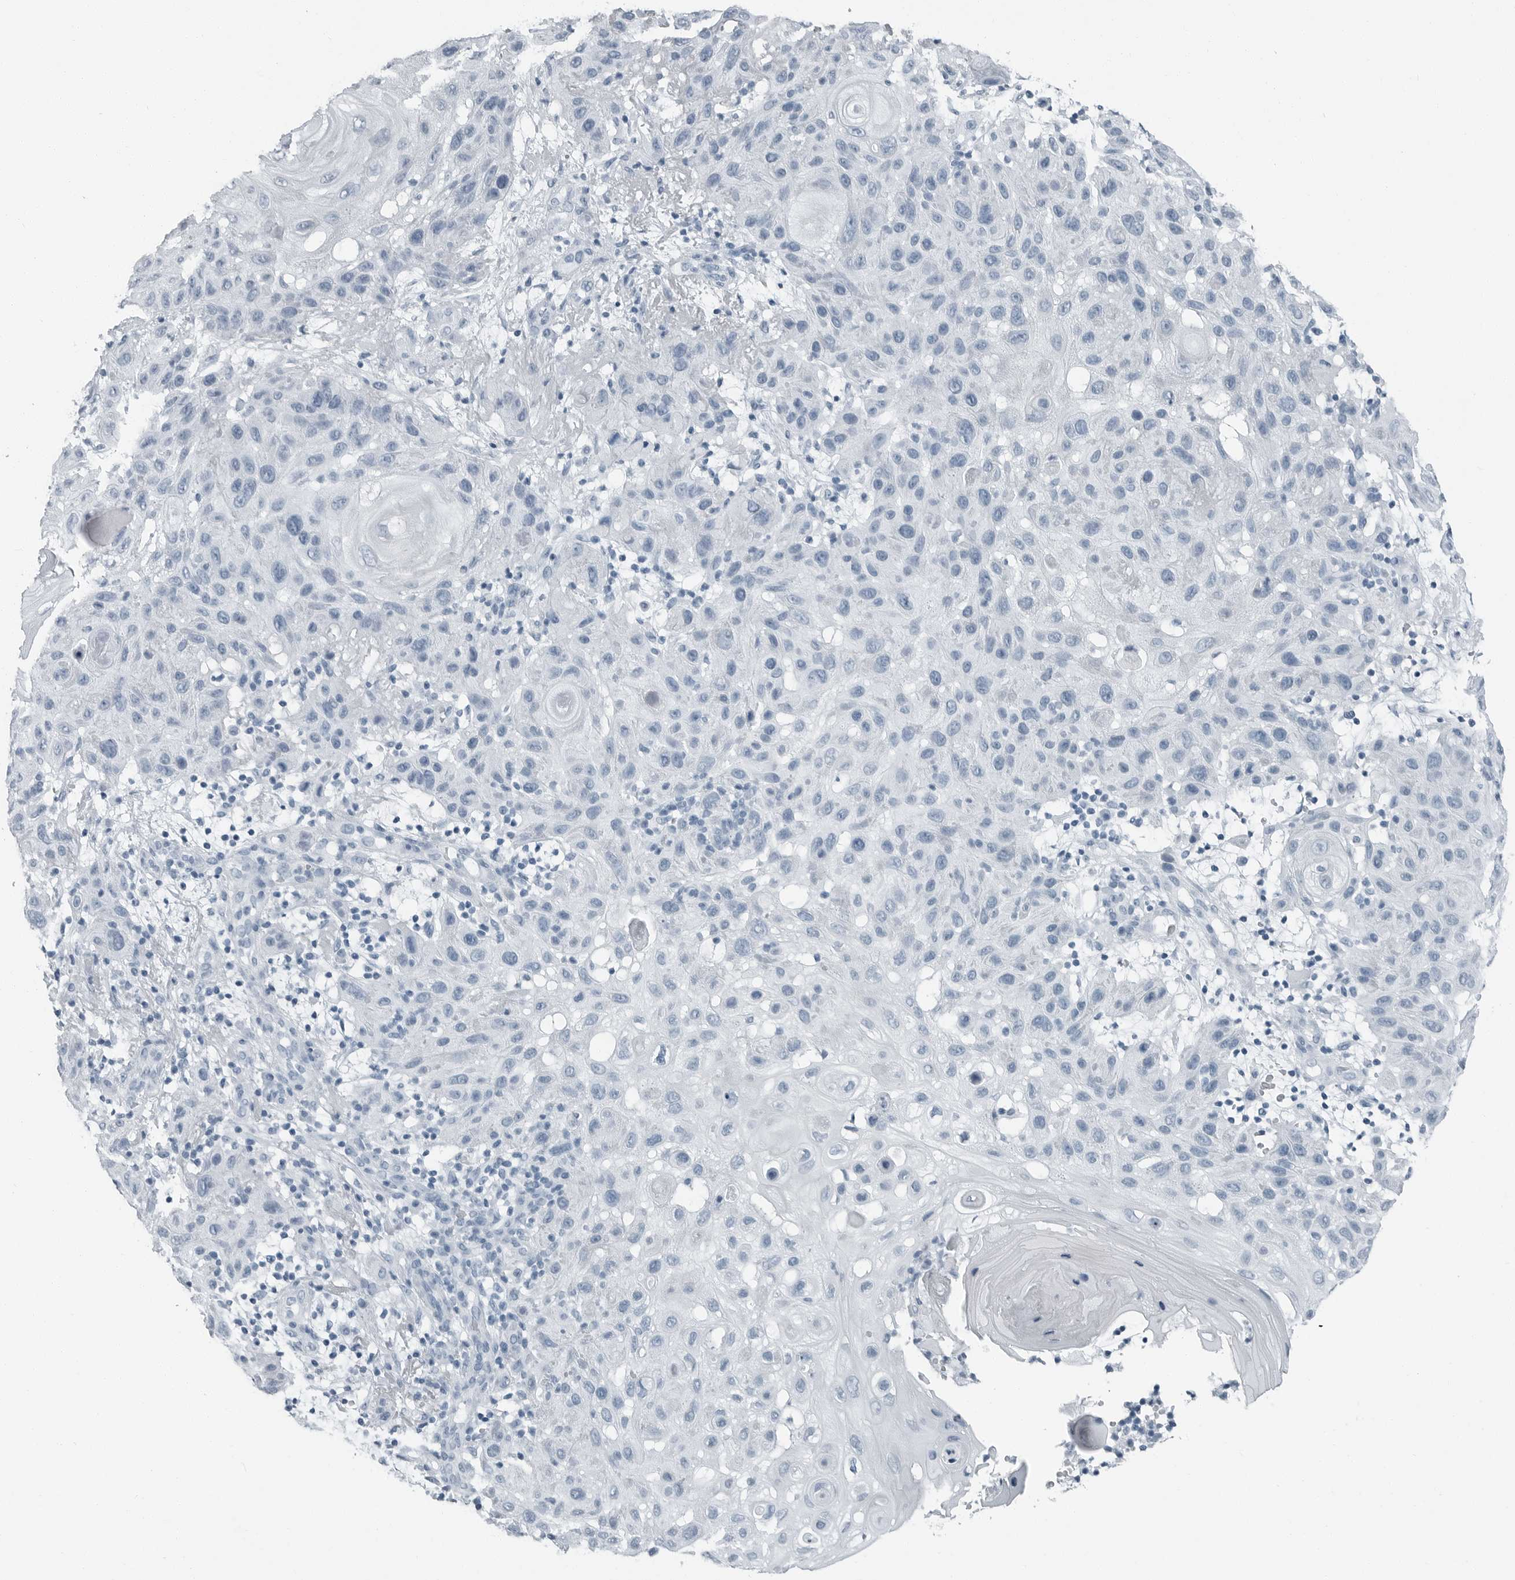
{"staining": {"intensity": "negative", "quantity": "none", "location": "none"}, "tissue": "skin cancer", "cell_type": "Tumor cells", "image_type": "cancer", "snomed": [{"axis": "morphology", "description": "Normal tissue, NOS"}, {"axis": "morphology", "description": "Squamous cell carcinoma, NOS"}, {"axis": "topography", "description": "Skin"}], "caption": "Tumor cells are negative for brown protein staining in skin cancer (squamous cell carcinoma).", "gene": "FABP6", "patient": {"sex": "female", "age": 96}}